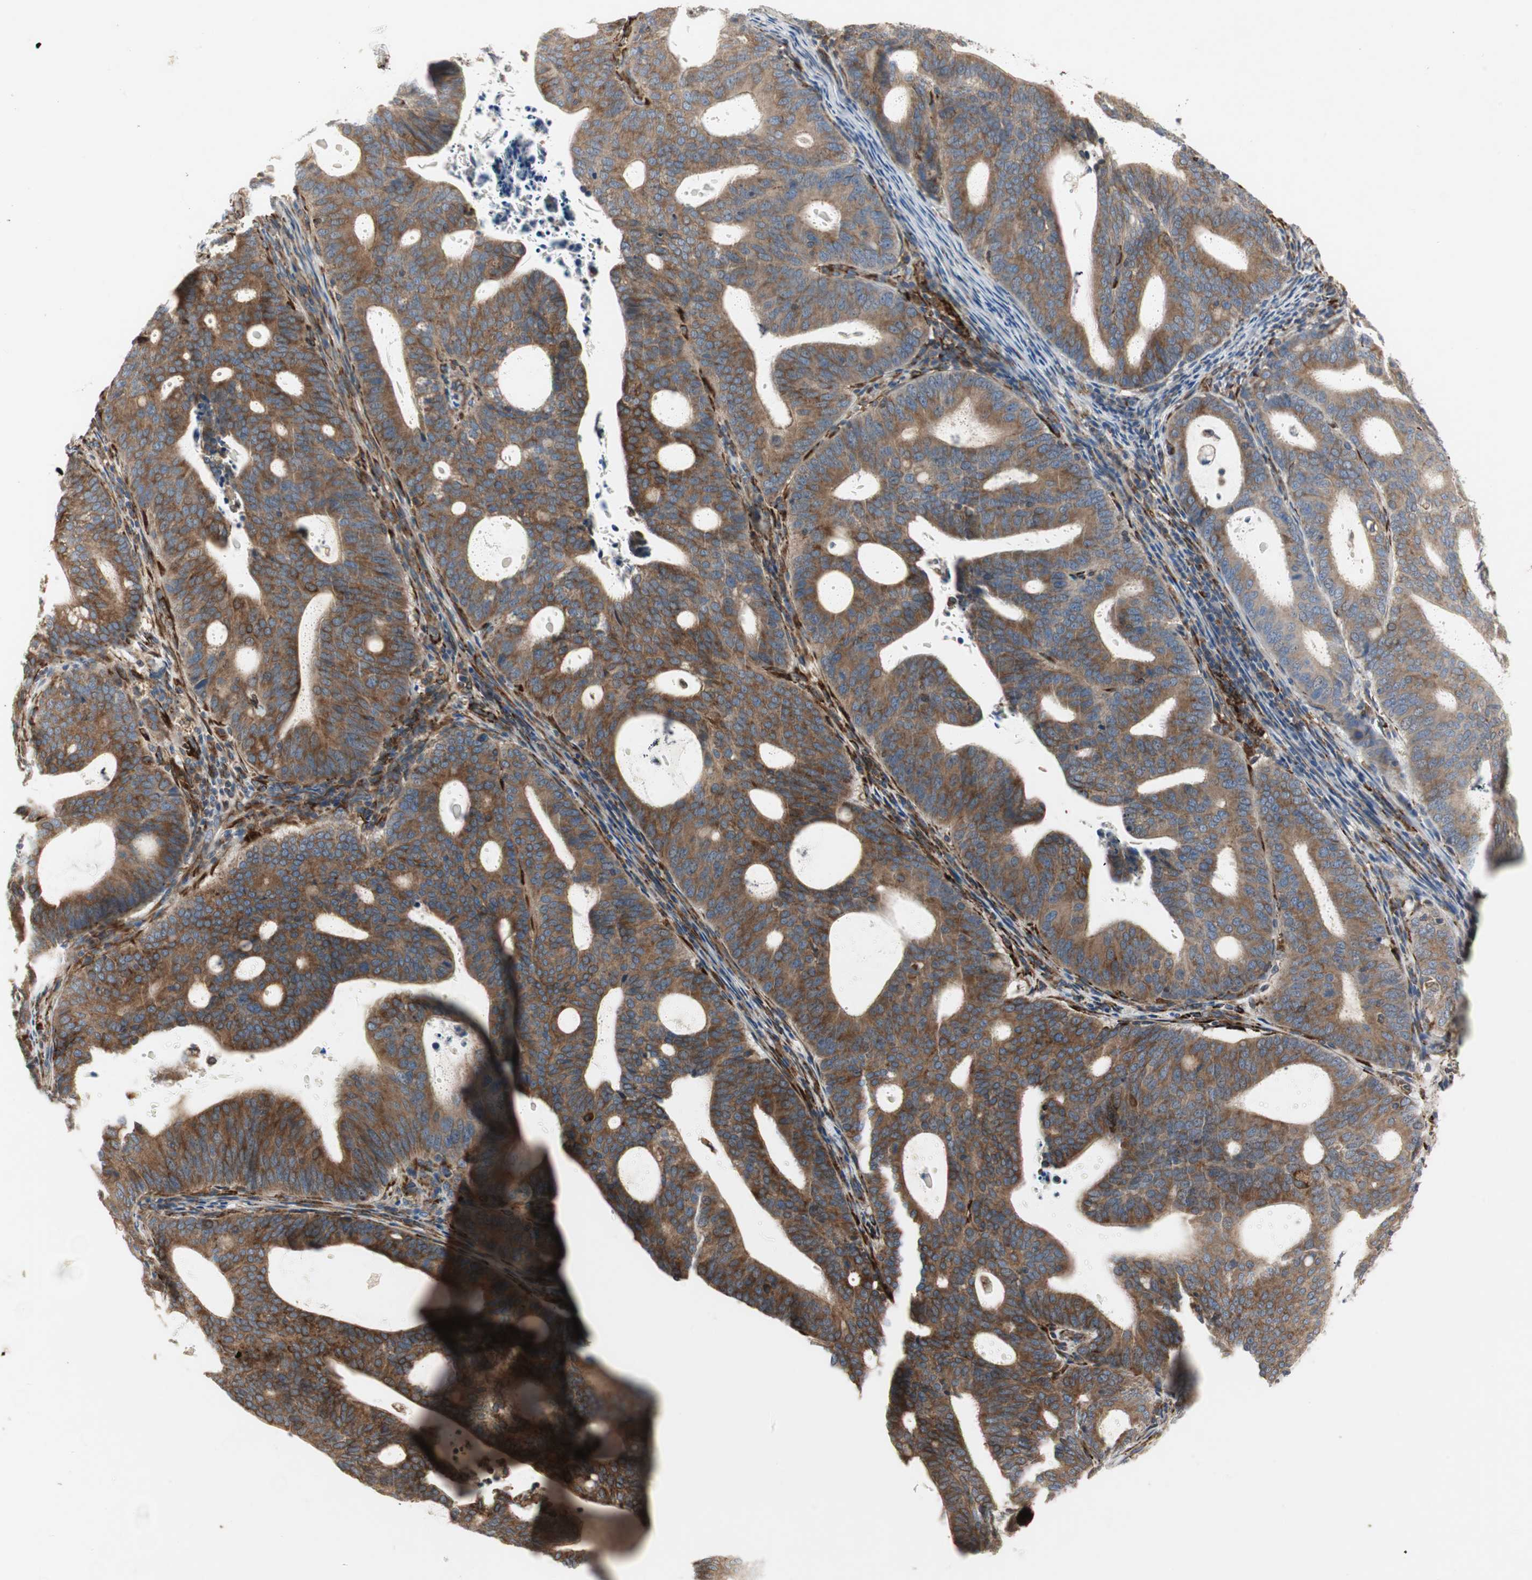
{"staining": {"intensity": "moderate", "quantity": ">75%", "location": "cytoplasmic/membranous"}, "tissue": "endometrial cancer", "cell_type": "Tumor cells", "image_type": "cancer", "snomed": [{"axis": "morphology", "description": "Adenocarcinoma, NOS"}, {"axis": "topography", "description": "Uterus"}], "caption": "Protein expression by immunohistochemistry (IHC) shows moderate cytoplasmic/membranous staining in about >75% of tumor cells in endometrial cancer (adenocarcinoma).", "gene": "H6PD", "patient": {"sex": "female", "age": 83}}